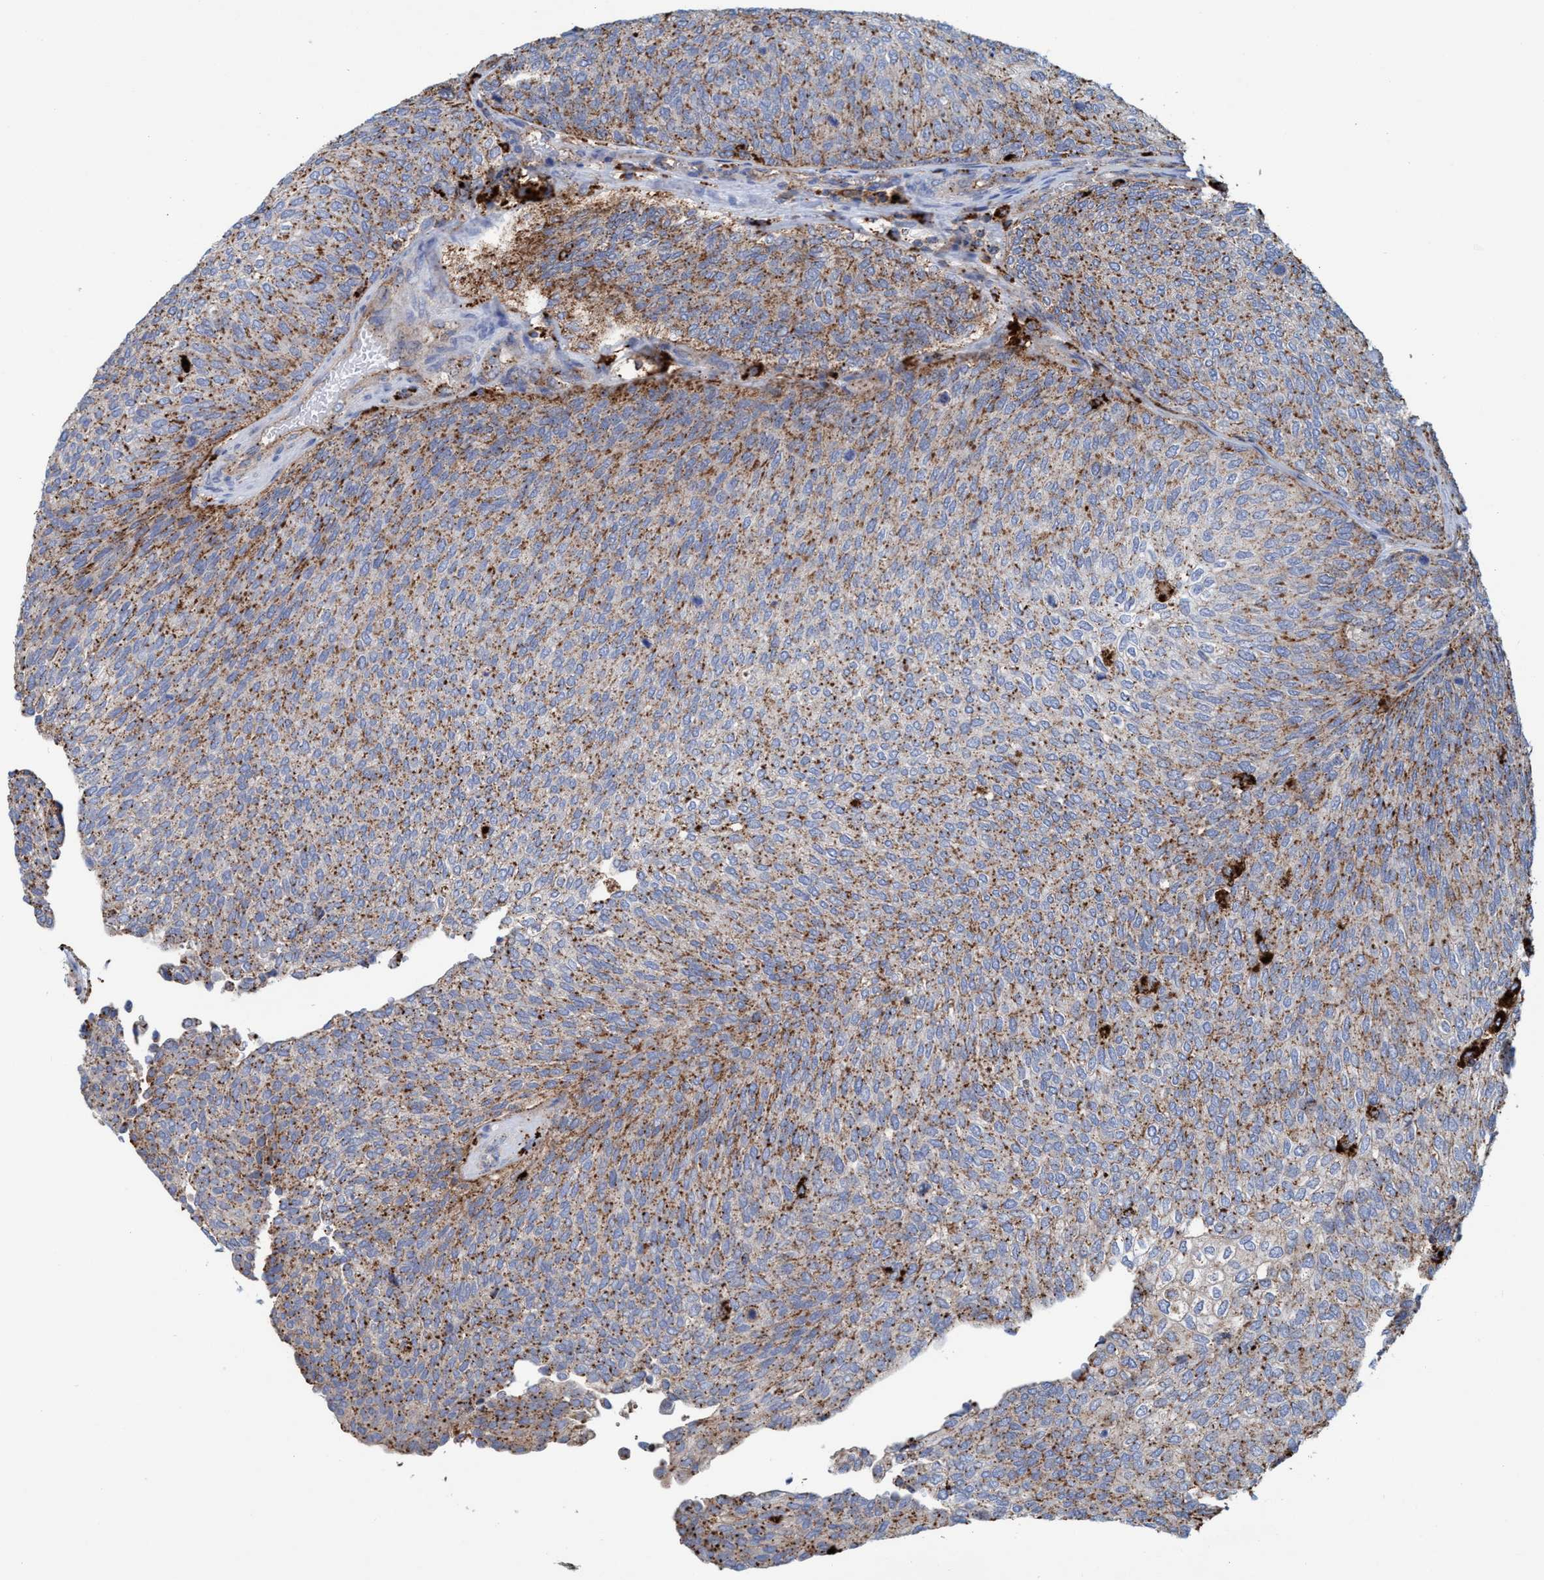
{"staining": {"intensity": "moderate", "quantity": ">75%", "location": "cytoplasmic/membranous"}, "tissue": "urothelial cancer", "cell_type": "Tumor cells", "image_type": "cancer", "snomed": [{"axis": "morphology", "description": "Urothelial carcinoma, Low grade"}, {"axis": "topography", "description": "Urinary bladder"}], "caption": "Immunohistochemical staining of urothelial carcinoma (low-grade) displays medium levels of moderate cytoplasmic/membranous expression in about >75% of tumor cells.", "gene": "TRIM65", "patient": {"sex": "female", "age": 79}}